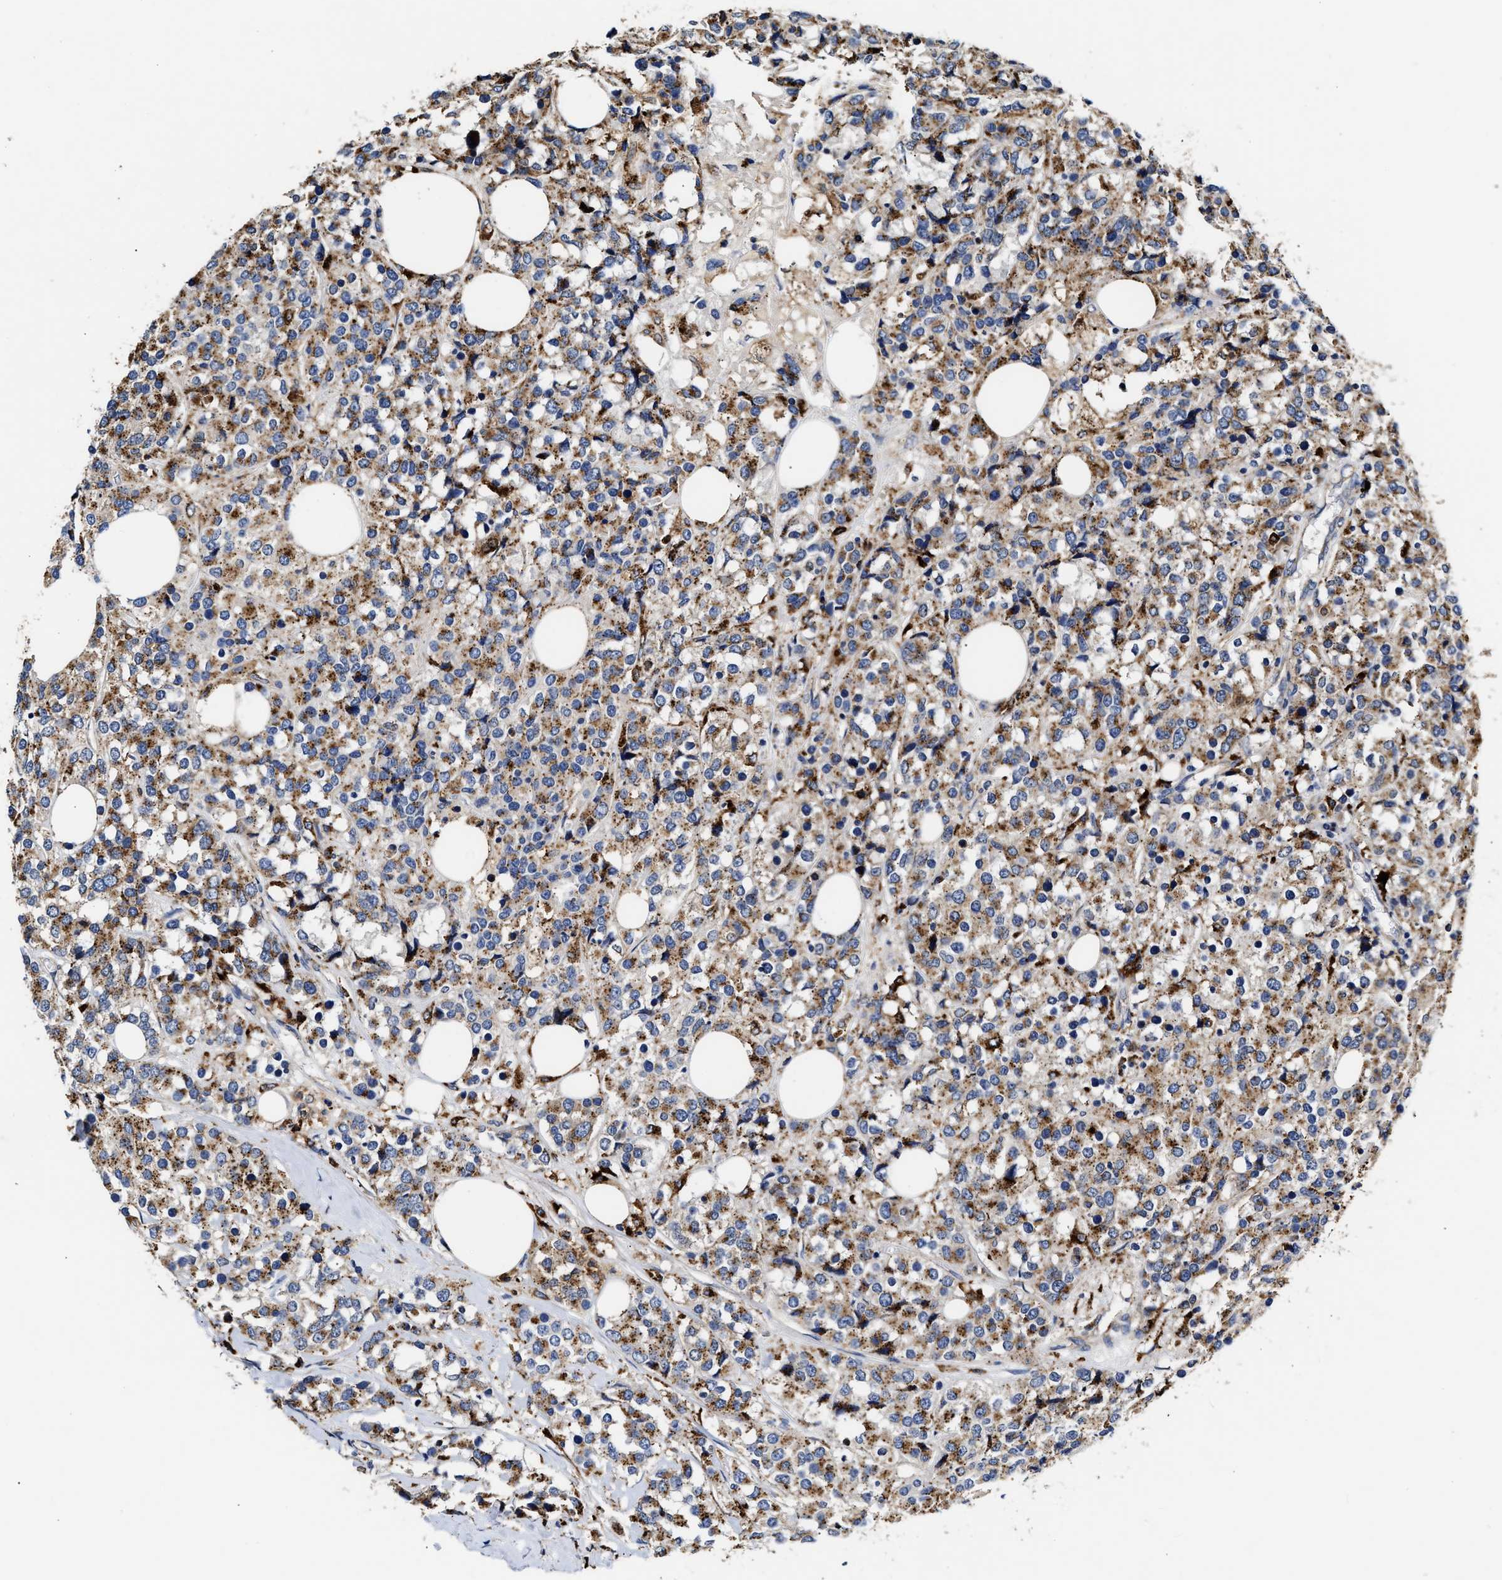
{"staining": {"intensity": "strong", "quantity": ">75%", "location": "cytoplasmic/membranous"}, "tissue": "breast cancer", "cell_type": "Tumor cells", "image_type": "cancer", "snomed": [{"axis": "morphology", "description": "Lobular carcinoma"}, {"axis": "topography", "description": "Breast"}], "caption": "The image reveals immunohistochemical staining of breast lobular carcinoma. There is strong cytoplasmic/membranous expression is seen in about >75% of tumor cells.", "gene": "CCDC146", "patient": {"sex": "female", "age": 59}}